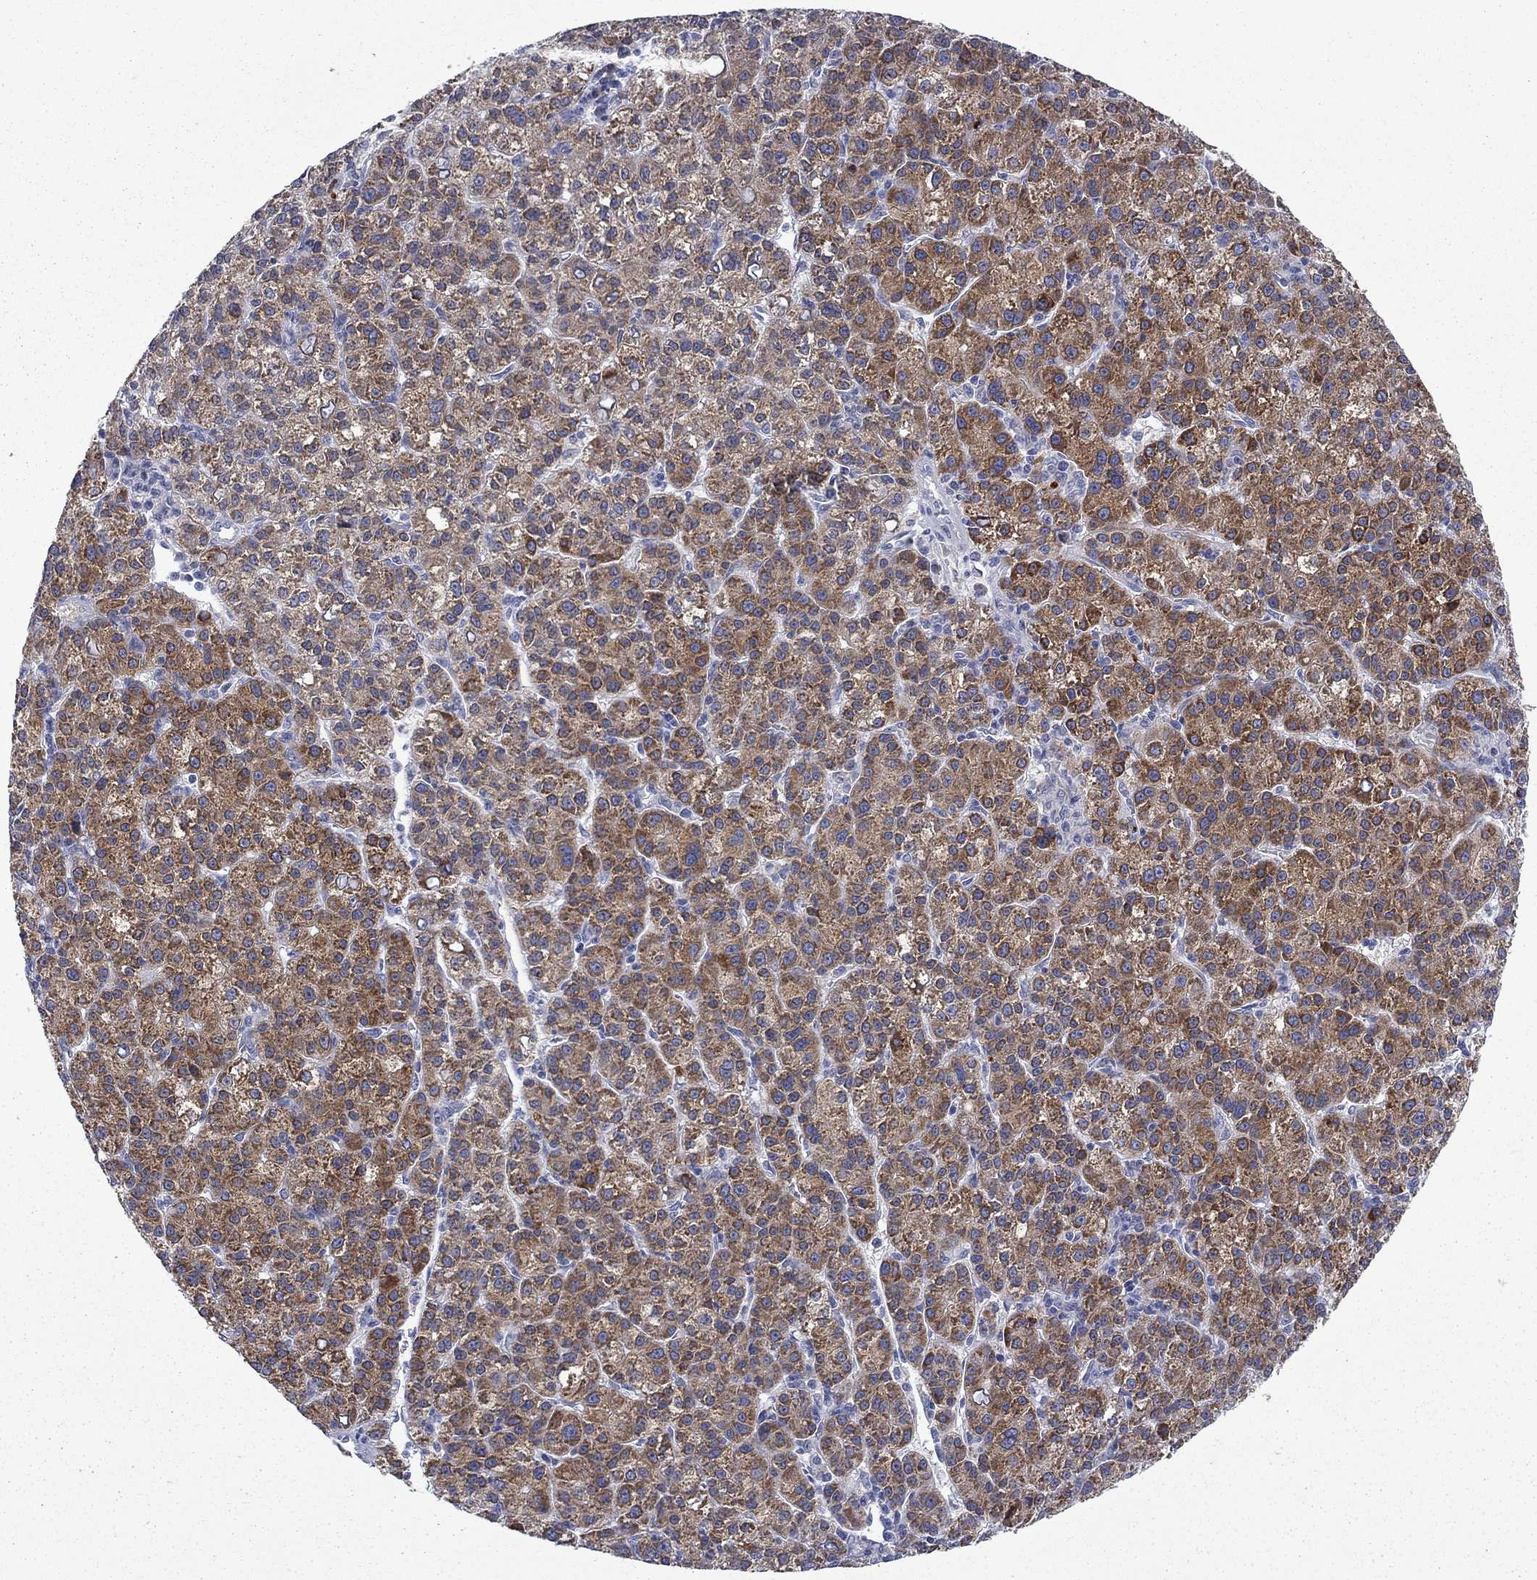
{"staining": {"intensity": "strong", "quantity": ">75%", "location": "cytoplasmic/membranous"}, "tissue": "liver cancer", "cell_type": "Tumor cells", "image_type": "cancer", "snomed": [{"axis": "morphology", "description": "Carcinoma, Hepatocellular, NOS"}, {"axis": "topography", "description": "Liver"}], "caption": "This is a histology image of immunohistochemistry (IHC) staining of liver cancer, which shows strong staining in the cytoplasmic/membranous of tumor cells.", "gene": "FRK", "patient": {"sex": "female", "age": 60}}